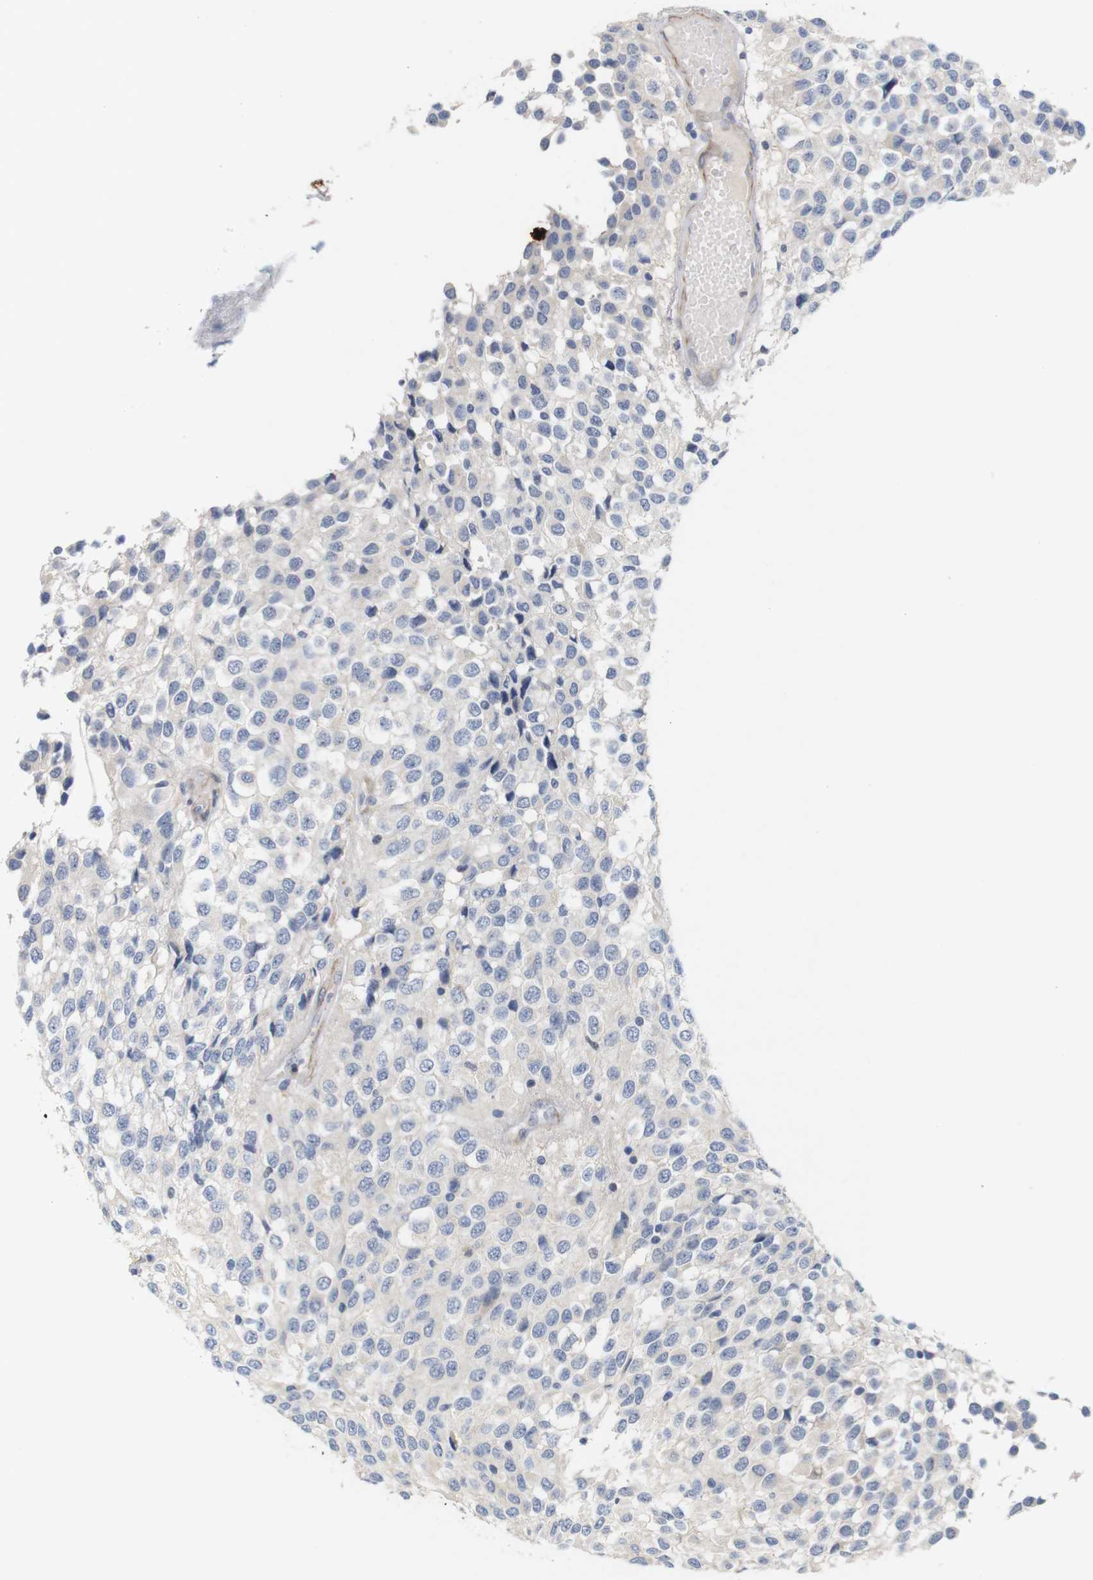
{"staining": {"intensity": "negative", "quantity": "none", "location": "none"}, "tissue": "glioma", "cell_type": "Tumor cells", "image_type": "cancer", "snomed": [{"axis": "morphology", "description": "Glioma, malignant, High grade"}, {"axis": "topography", "description": "Brain"}], "caption": "Micrograph shows no protein expression in tumor cells of glioma tissue. (Immunohistochemistry (ihc), brightfield microscopy, high magnification).", "gene": "CYB561", "patient": {"sex": "male", "age": 32}}